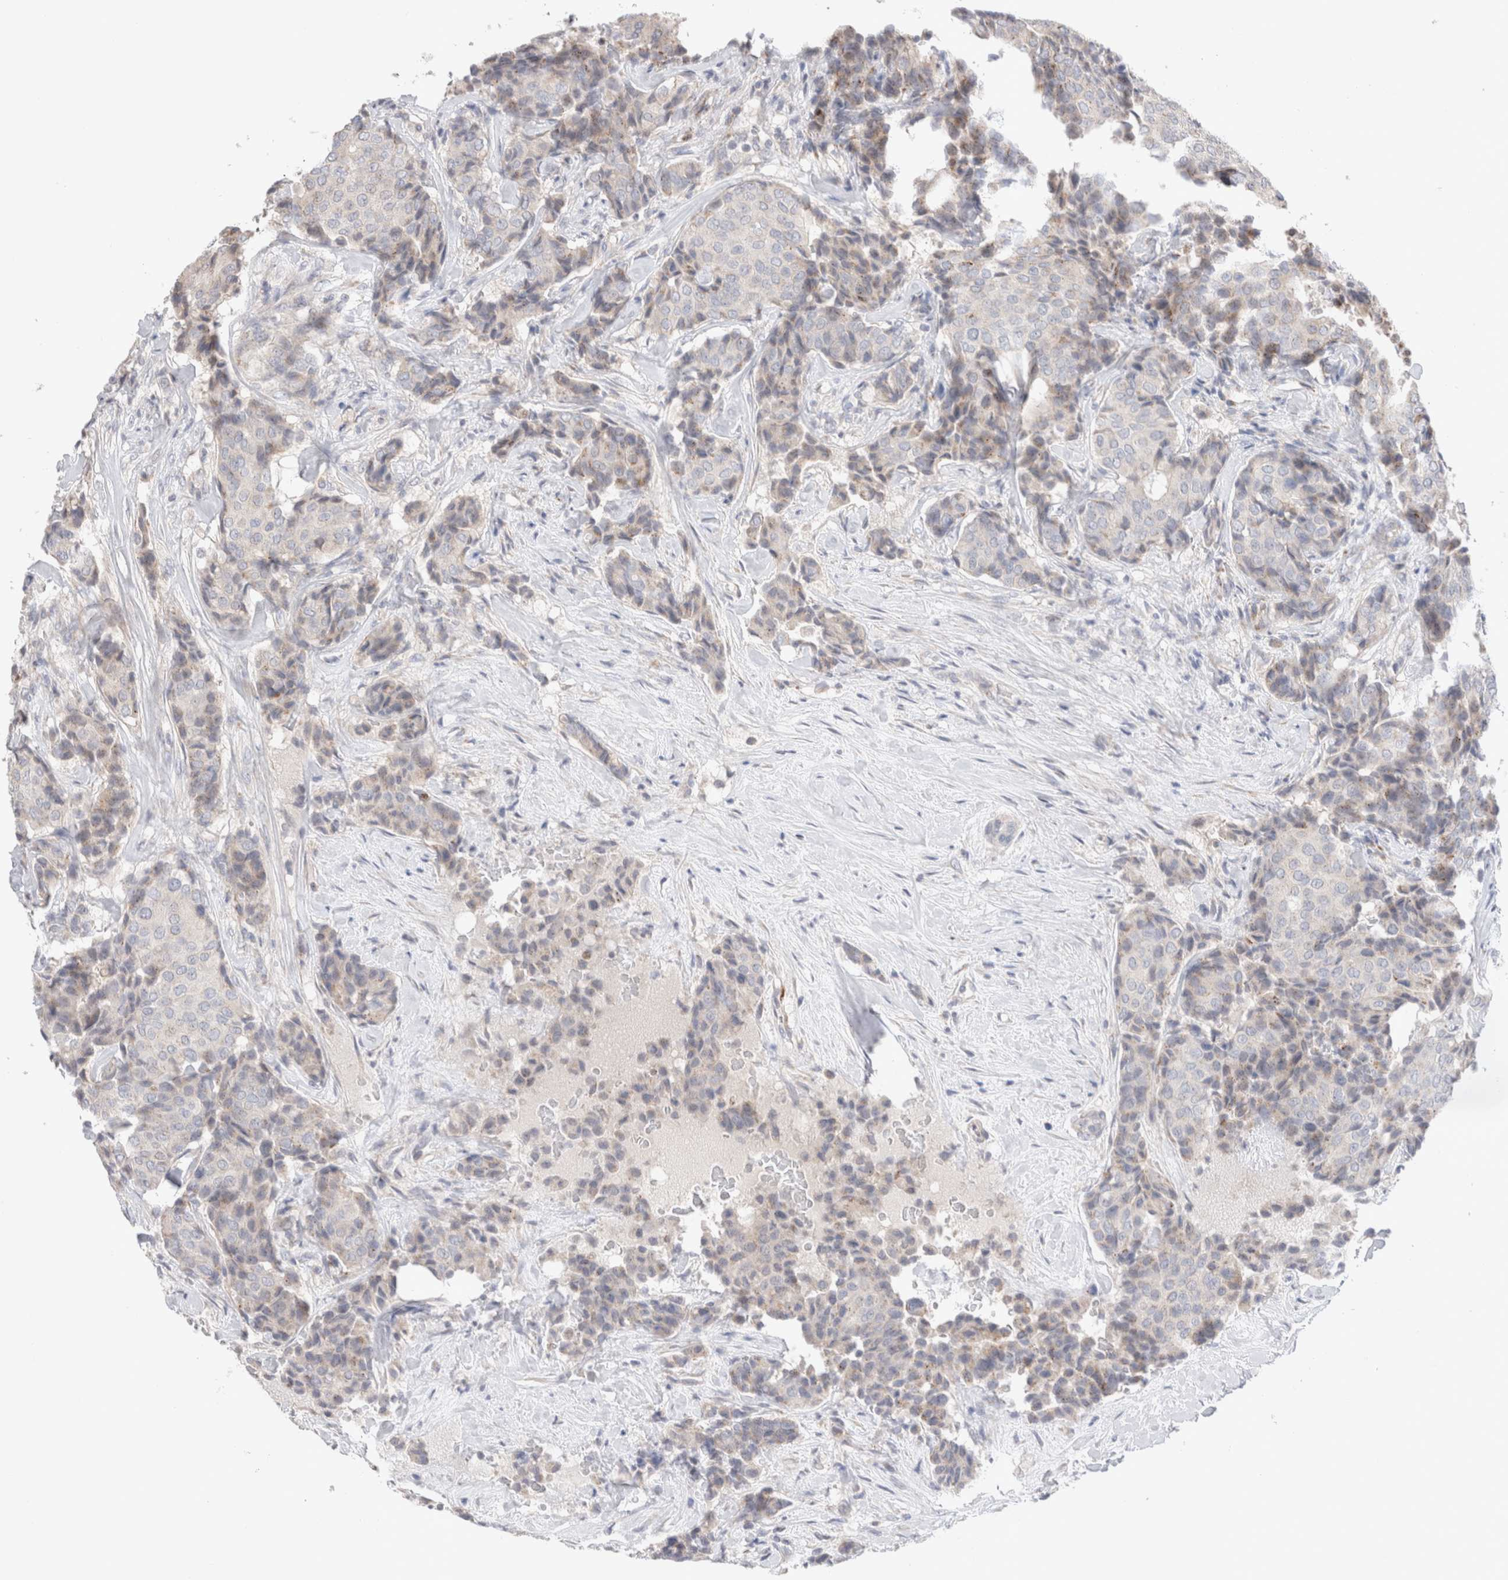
{"staining": {"intensity": "weak", "quantity": "<25%", "location": "cytoplasmic/membranous"}, "tissue": "breast cancer", "cell_type": "Tumor cells", "image_type": "cancer", "snomed": [{"axis": "morphology", "description": "Duct carcinoma"}, {"axis": "topography", "description": "Breast"}], "caption": "An immunohistochemistry image of breast cancer (invasive ductal carcinoma) is shown. There is no staining in tumor cells of breast cancer (invasive ductal carcinoma). The staining is performed using DAB (3,3'-diaminobenzidine) brown chromogen with nuclei counter-stained in using hematoxylin.", "gene": "CHADL", "patient": {"sex": "female", "age": 75}}